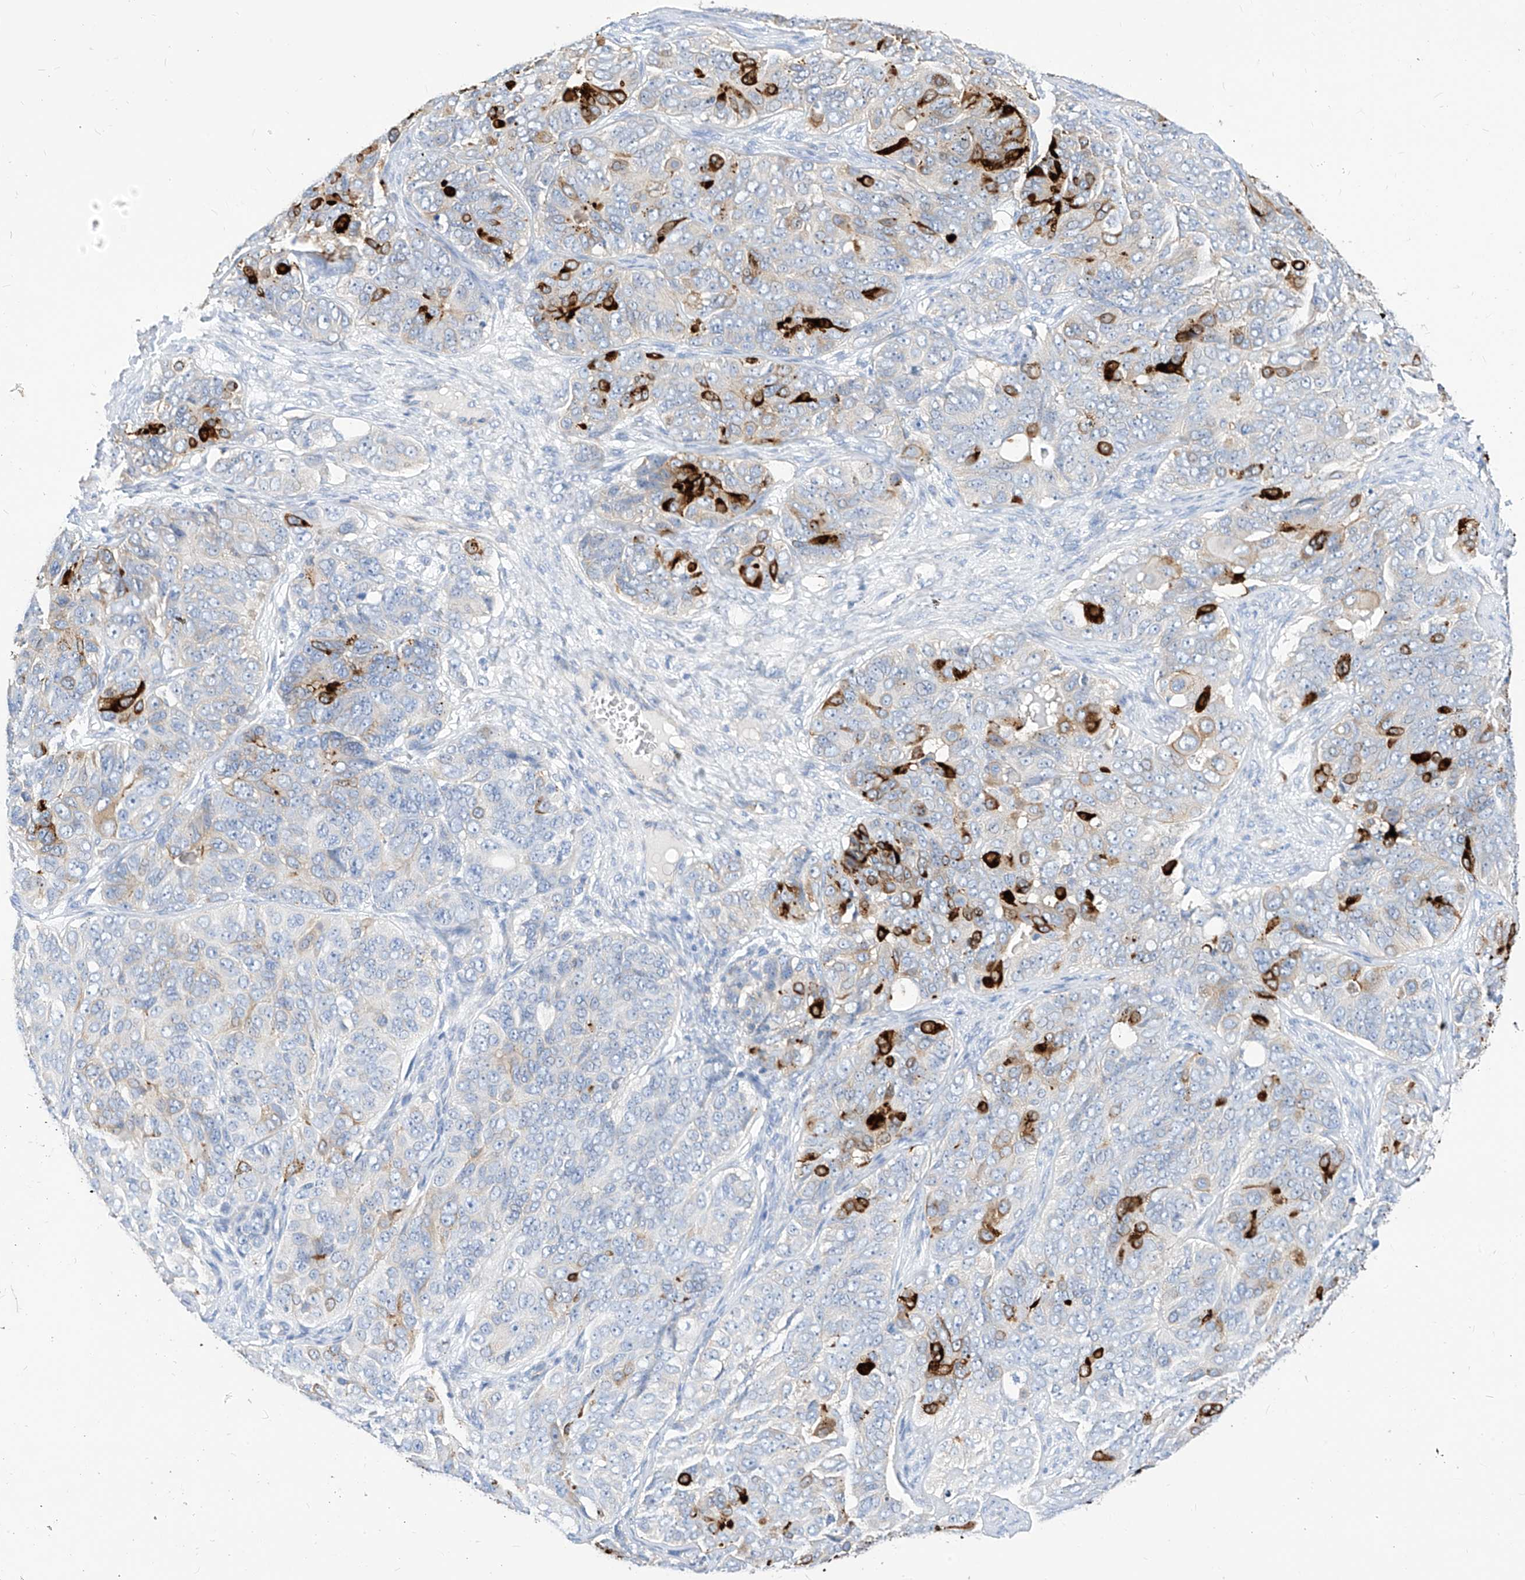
{"staining": {"intensity": "strong", "quantity": "<25%", "location": "cytoplasmic/membranous"}, "tissue": "ovarian cancer", "cell_type": "Tumor cells", "image_type": "cancer", "snomed": [{"axis": "morphology", "description": "Carcinoma, endometroid"}, {"axis": "topography", "description": "Ovary"}], "caption": "This image shows immunohistochemistry staining of human endometroid carcinoma (ovarian), with medium strong cytoplasmic/membranous staining in approximately <25% of tumor cells.", "gene": "SCGB2A1", "patient": {"sex": "female", "age": 51}}